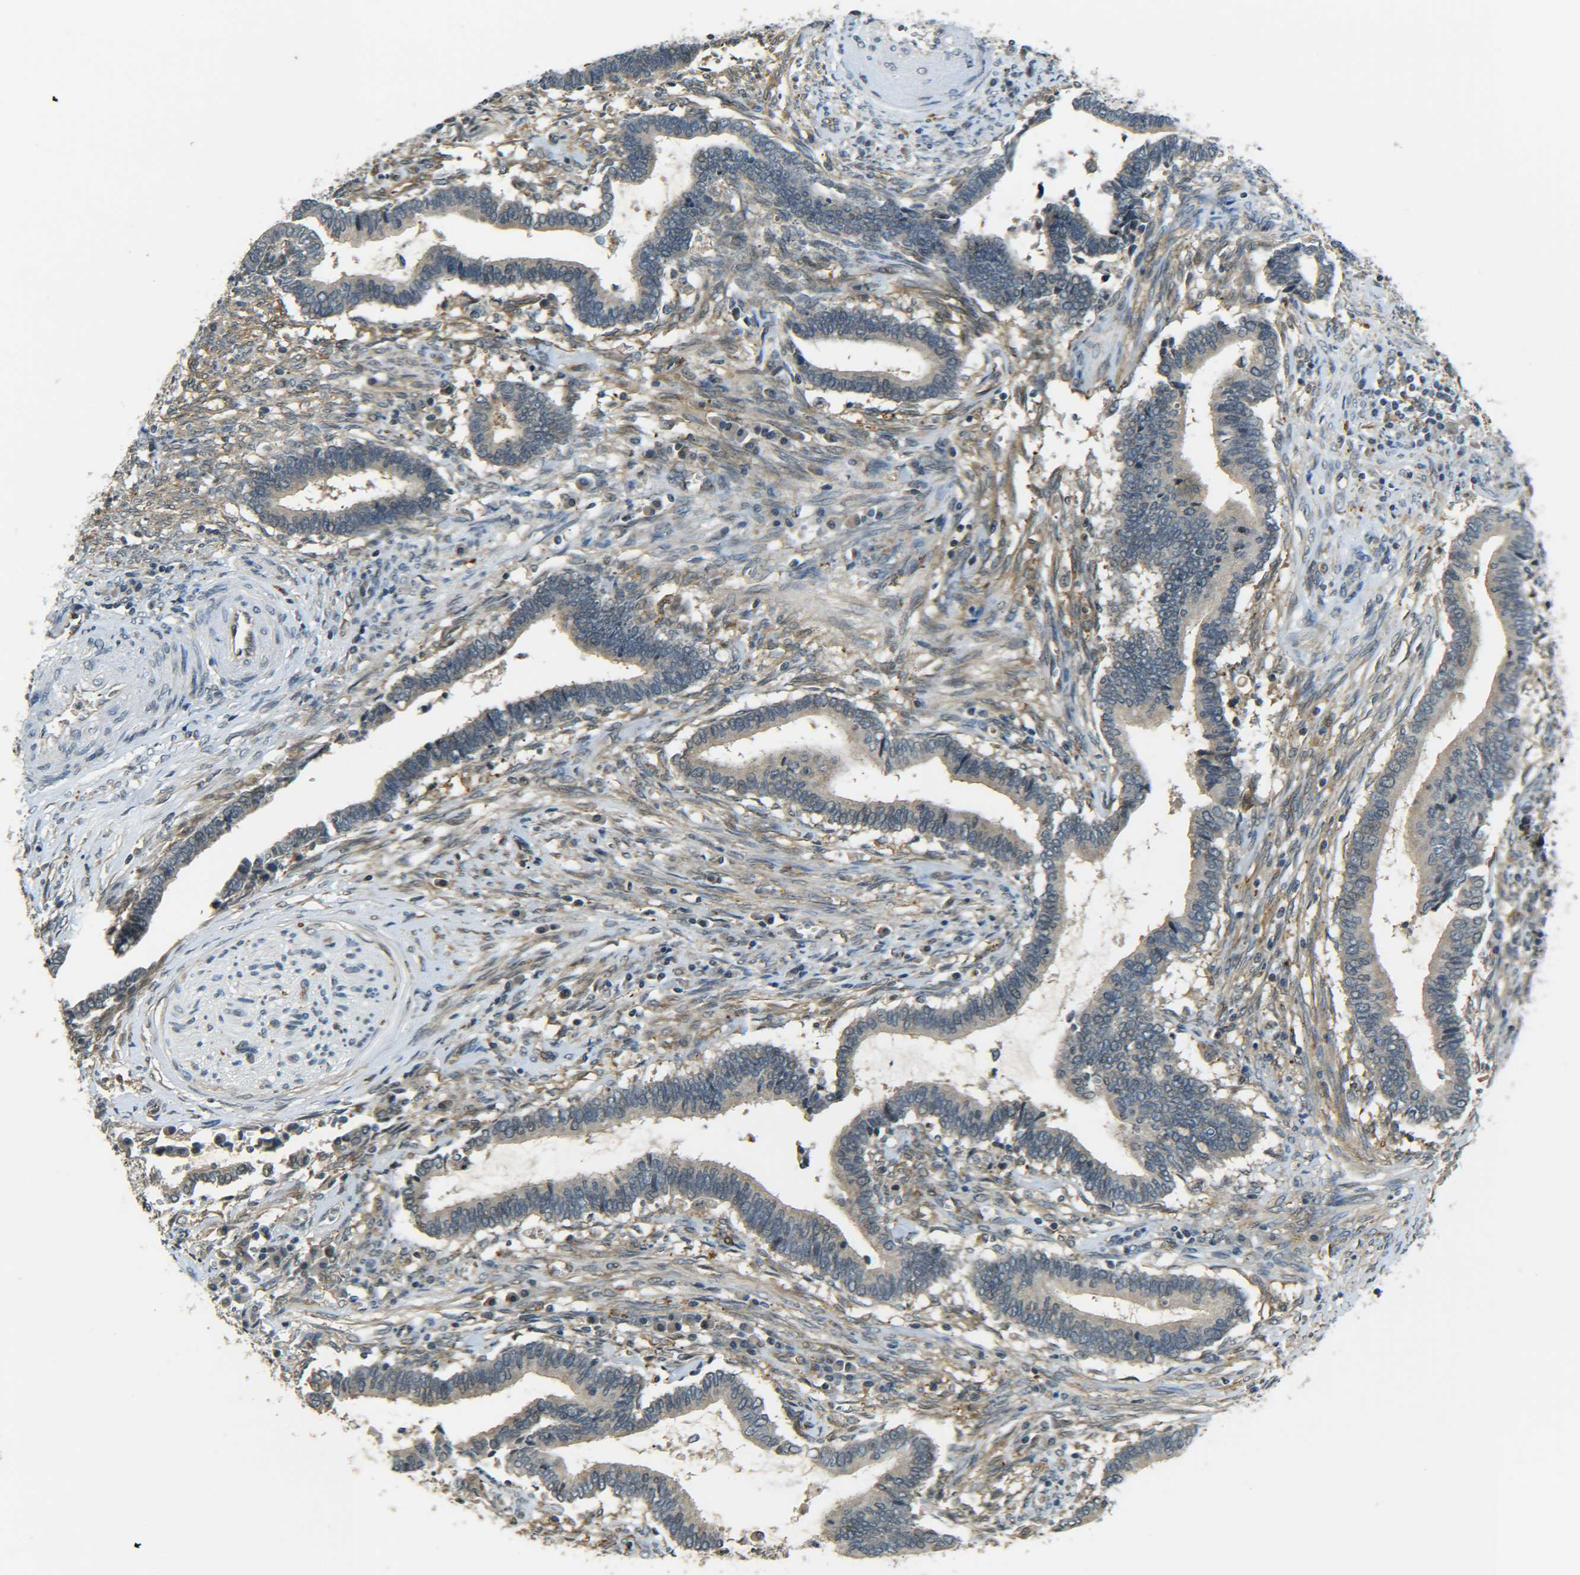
{"staining": {"intensity": "weak", "quantity": "<25%", "location": "cytoplasmic/membranous"}, "tissue": "cervical cancer", "cell_type": "Tumor cells", "image_type": "cancer", "snomed": [{"axis": "morphology", "description": "Adenocarcinoma, NOS"}, {"axis": "topography", "description": "Cervix"}], "caption": "Immunohistochemistry photomicrograph of human cervical cancer (adenocarcinoma) stained for a protein (brown), which demonstrates no staining in tumor cells.", "gene": "DAB2", "patient": {"sex": "female", "age": 44}}